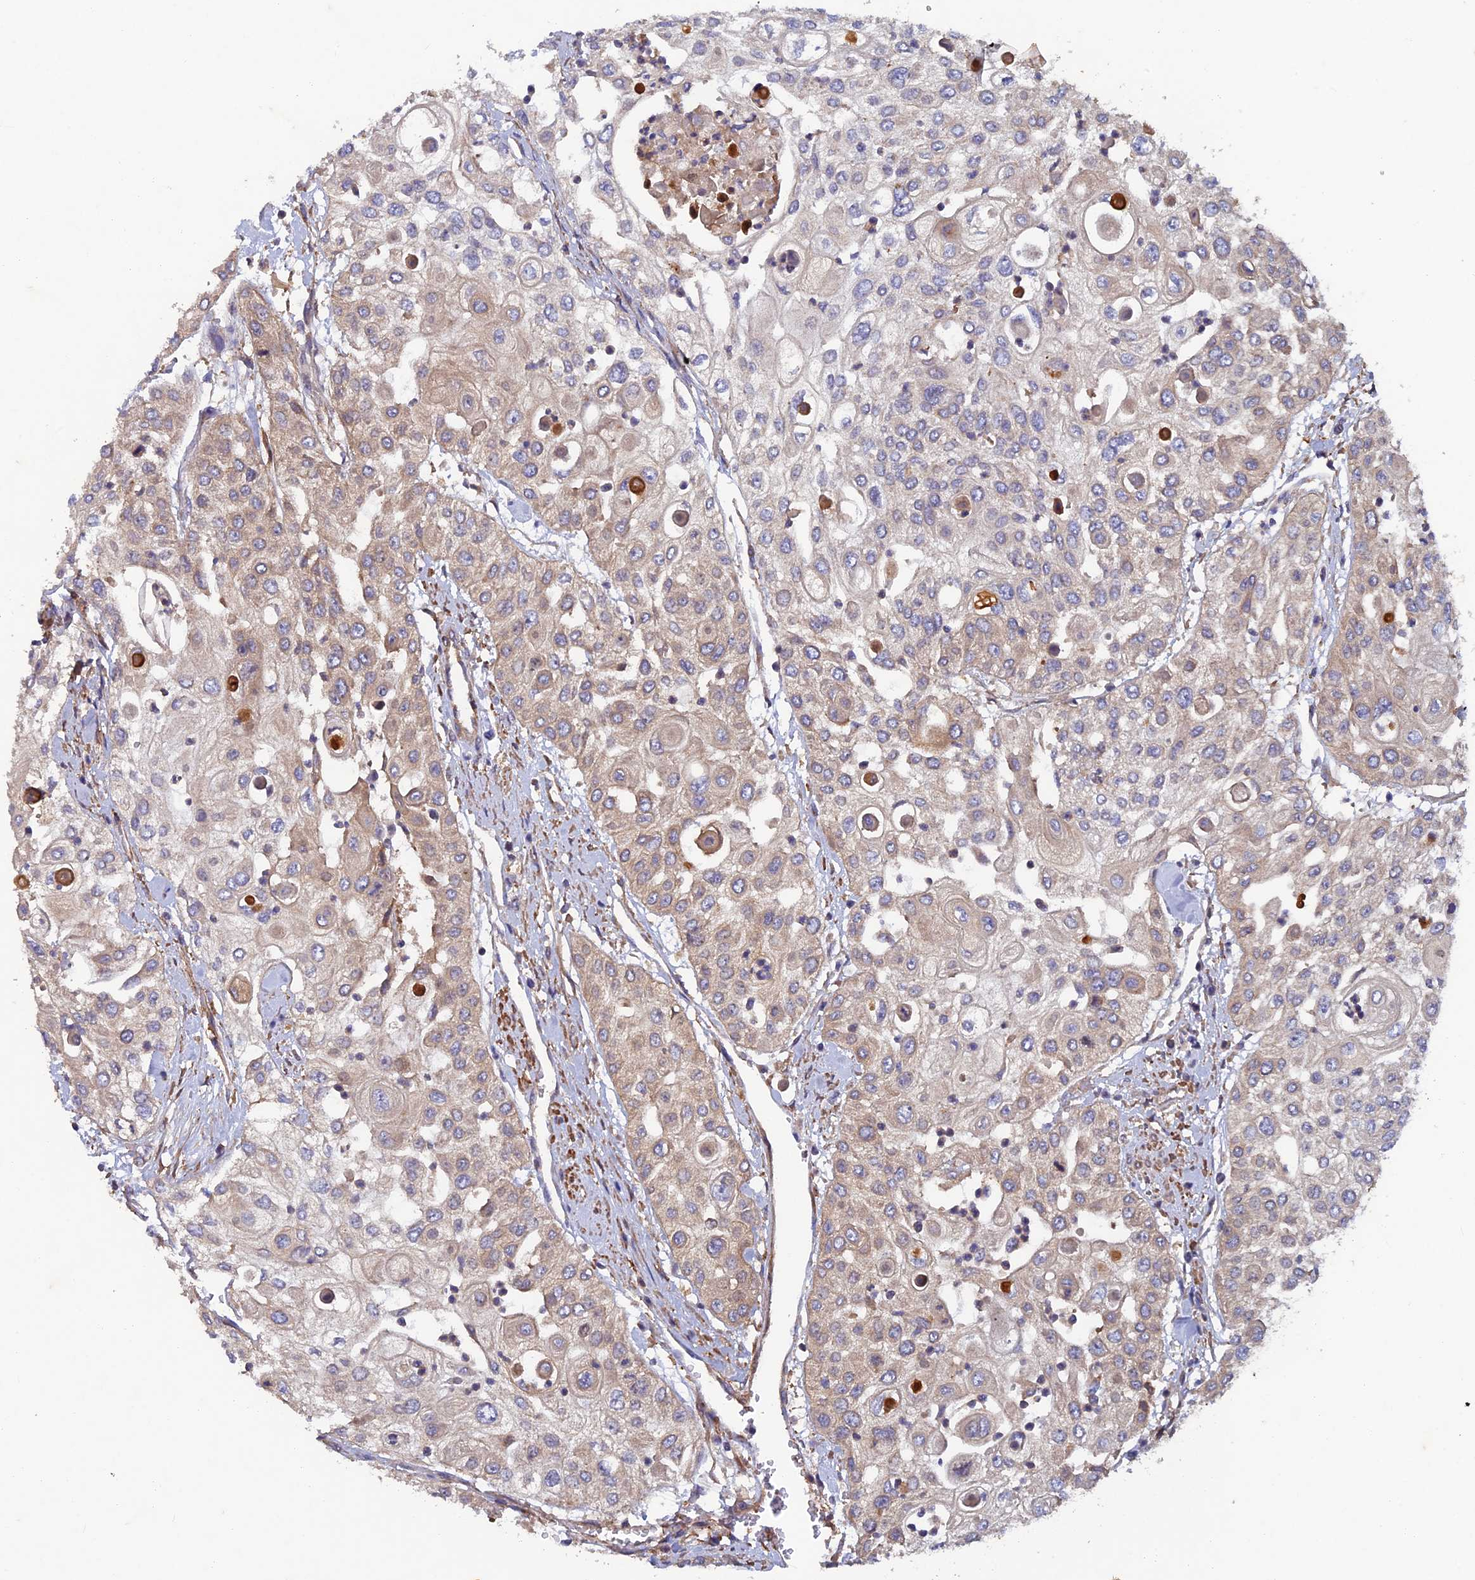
{"staining": {"intensity": "weak", "quantity": "25%-75%", "location": "cytoplasmic/membranous"}, "tissue": "urothelial cancer", "cell_type": "Tumor cells", "image_type": "cancer", "snomed": [{"axis": "morphology", "description": "Urothelial carcinoma, High grade"}, {"axis": "topography", "description": "Urinary bladder"}], "caption": "IHC photomicrograph of urothelial cancer stained for a protein (brown), which reveals low levels of weak cytoplasmic/membranous staining in about 25%-75% of tumor cells.", "gene": "NCAPG", "patient": {"sex": "female", "age": 79}}